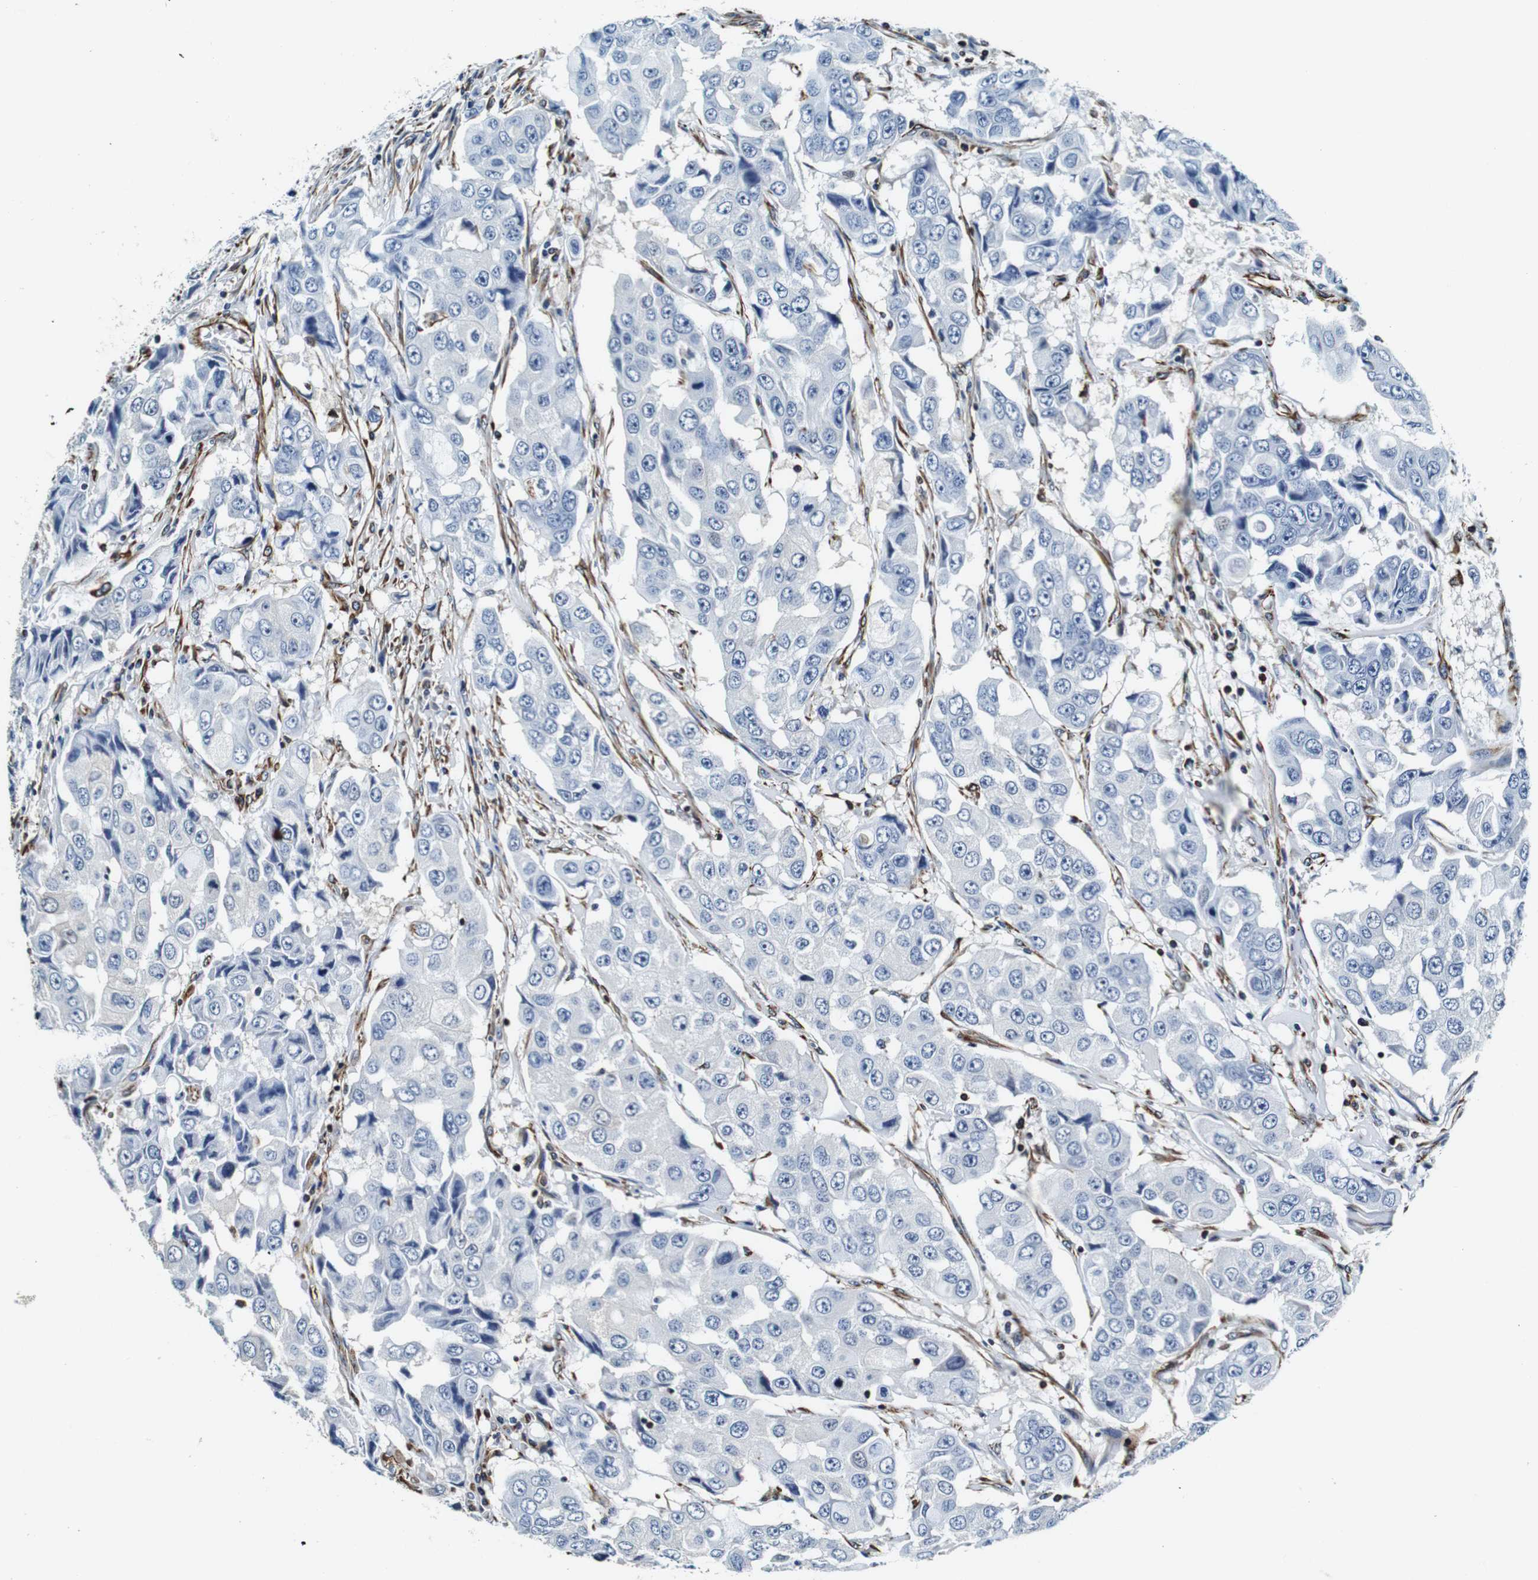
{"staining": {"intensity": "negative", "quantity": "none", "location": "none"}, "tissue": "breast cancer", "cell_type": "Tumor cells", "image_type": "cancer", "snomed": [{"axis": "morphology", "description": "Duct carcinoma"}, {"axis": "topography", "description": "Breast"}], "caption": "Immunohistochemistry (IHC) of human breast intraductal carcinoma demonstrates no expression in tumor cells.", "gene": "GJE1", "patient": {"sex": "female", "age": 27}}